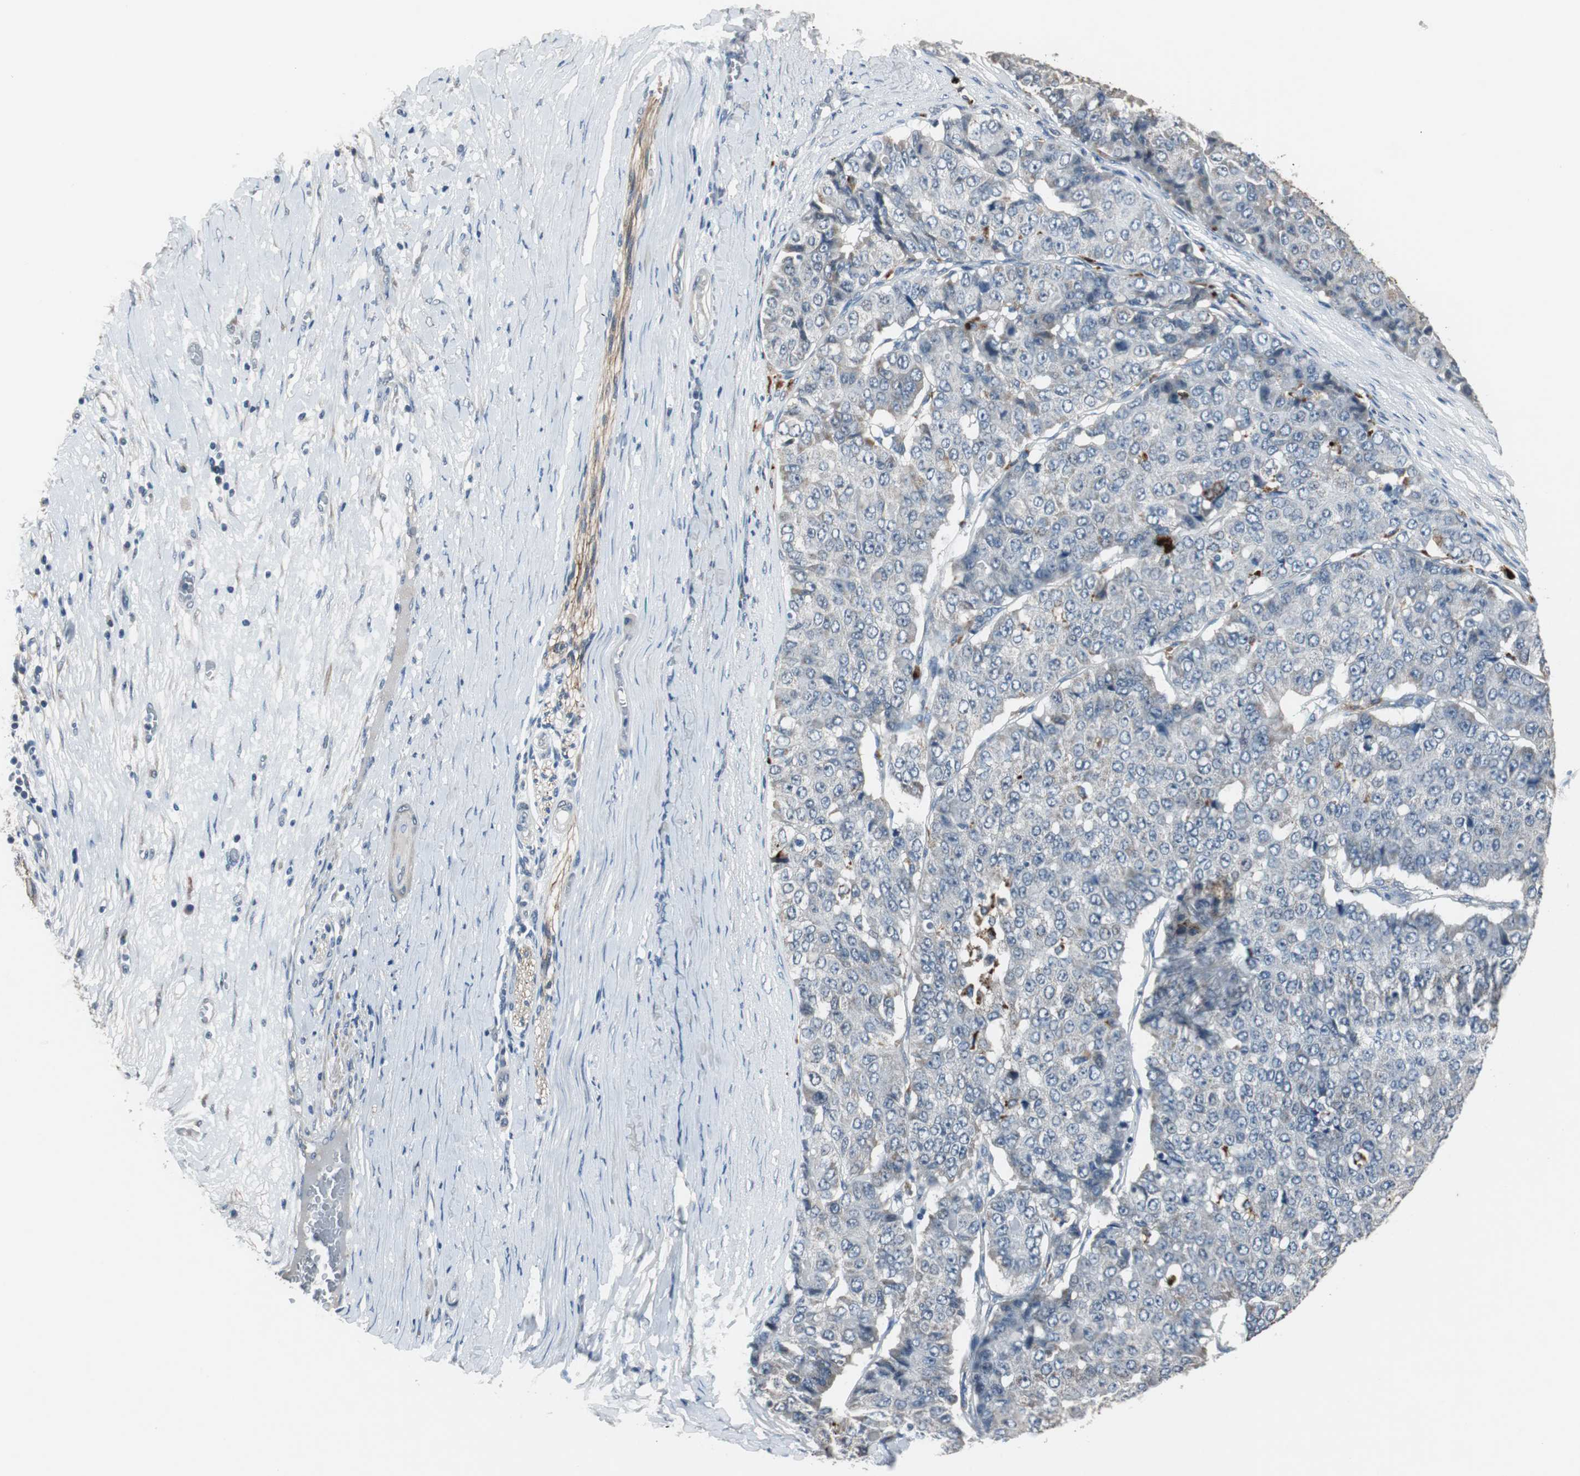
{"staining": {"intensity": "weak", "quantity": "<25%", "location": "cytoplasmic/membranous"}, "tissue": "pancreatic cancer", "cell_type": "Tumor cells", "image_type": "cancer", "snomed": [{"axis": "morphology", "description": "Adenocarcinoma, NOS"}, {"axis": "topography", "description": "Pancreas"}], "caption": "Tumor cells are negative for protein expression in human pancreatic cancer. Brightfield microscopy of immunohistochemistry stained with DAB (3,3'-diaminobenzidine) (brown) and hematoxylin (blue), captured at high magnification.", "gene": "PCYT1B", "patient": {"sex": "male", "age": 50}}